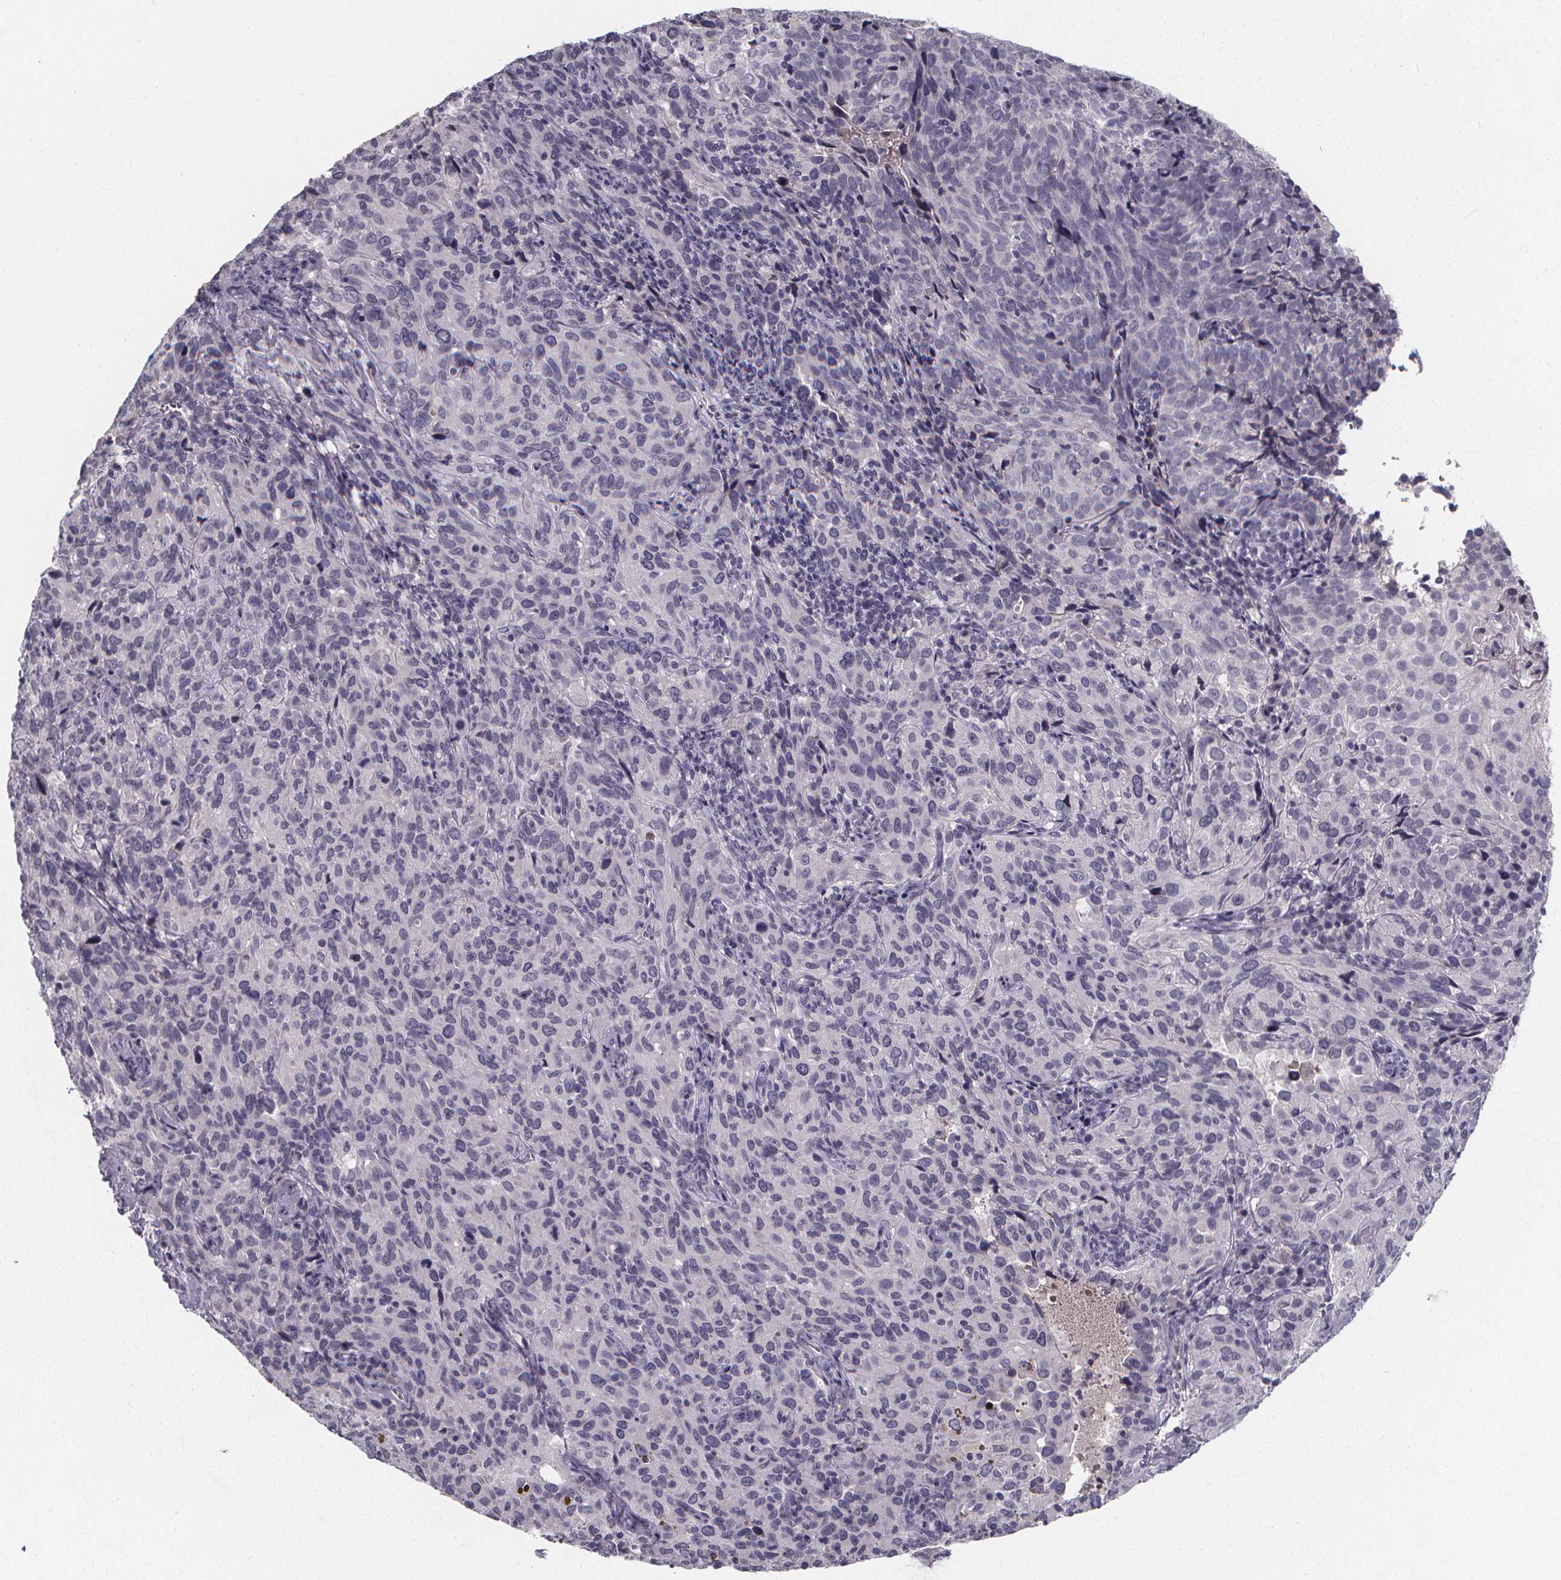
{"staining": {"intensity": "negative", "quantity": "none", "location": "none"}, "tissue": "cervical cancer", "cell_type": "Tumor cells", "image_type": "cancer", "snomed": [{"axis": "morphology", "description": "Squamous cell carcinoma, NOS"}, {"axis": "topography", "description": "Cervix"}], "caption": "Tumor cells show no significant protein staining in squamous cell carcinoma (cervical). Brightfield microscopy of IHC stained with DAB (3,3'-diaminobenzidine) (brown) and hematoxylin (blue), captured at high magnification.", "gene": "AGT", "patient": {"sex": "female", "age": 51}}